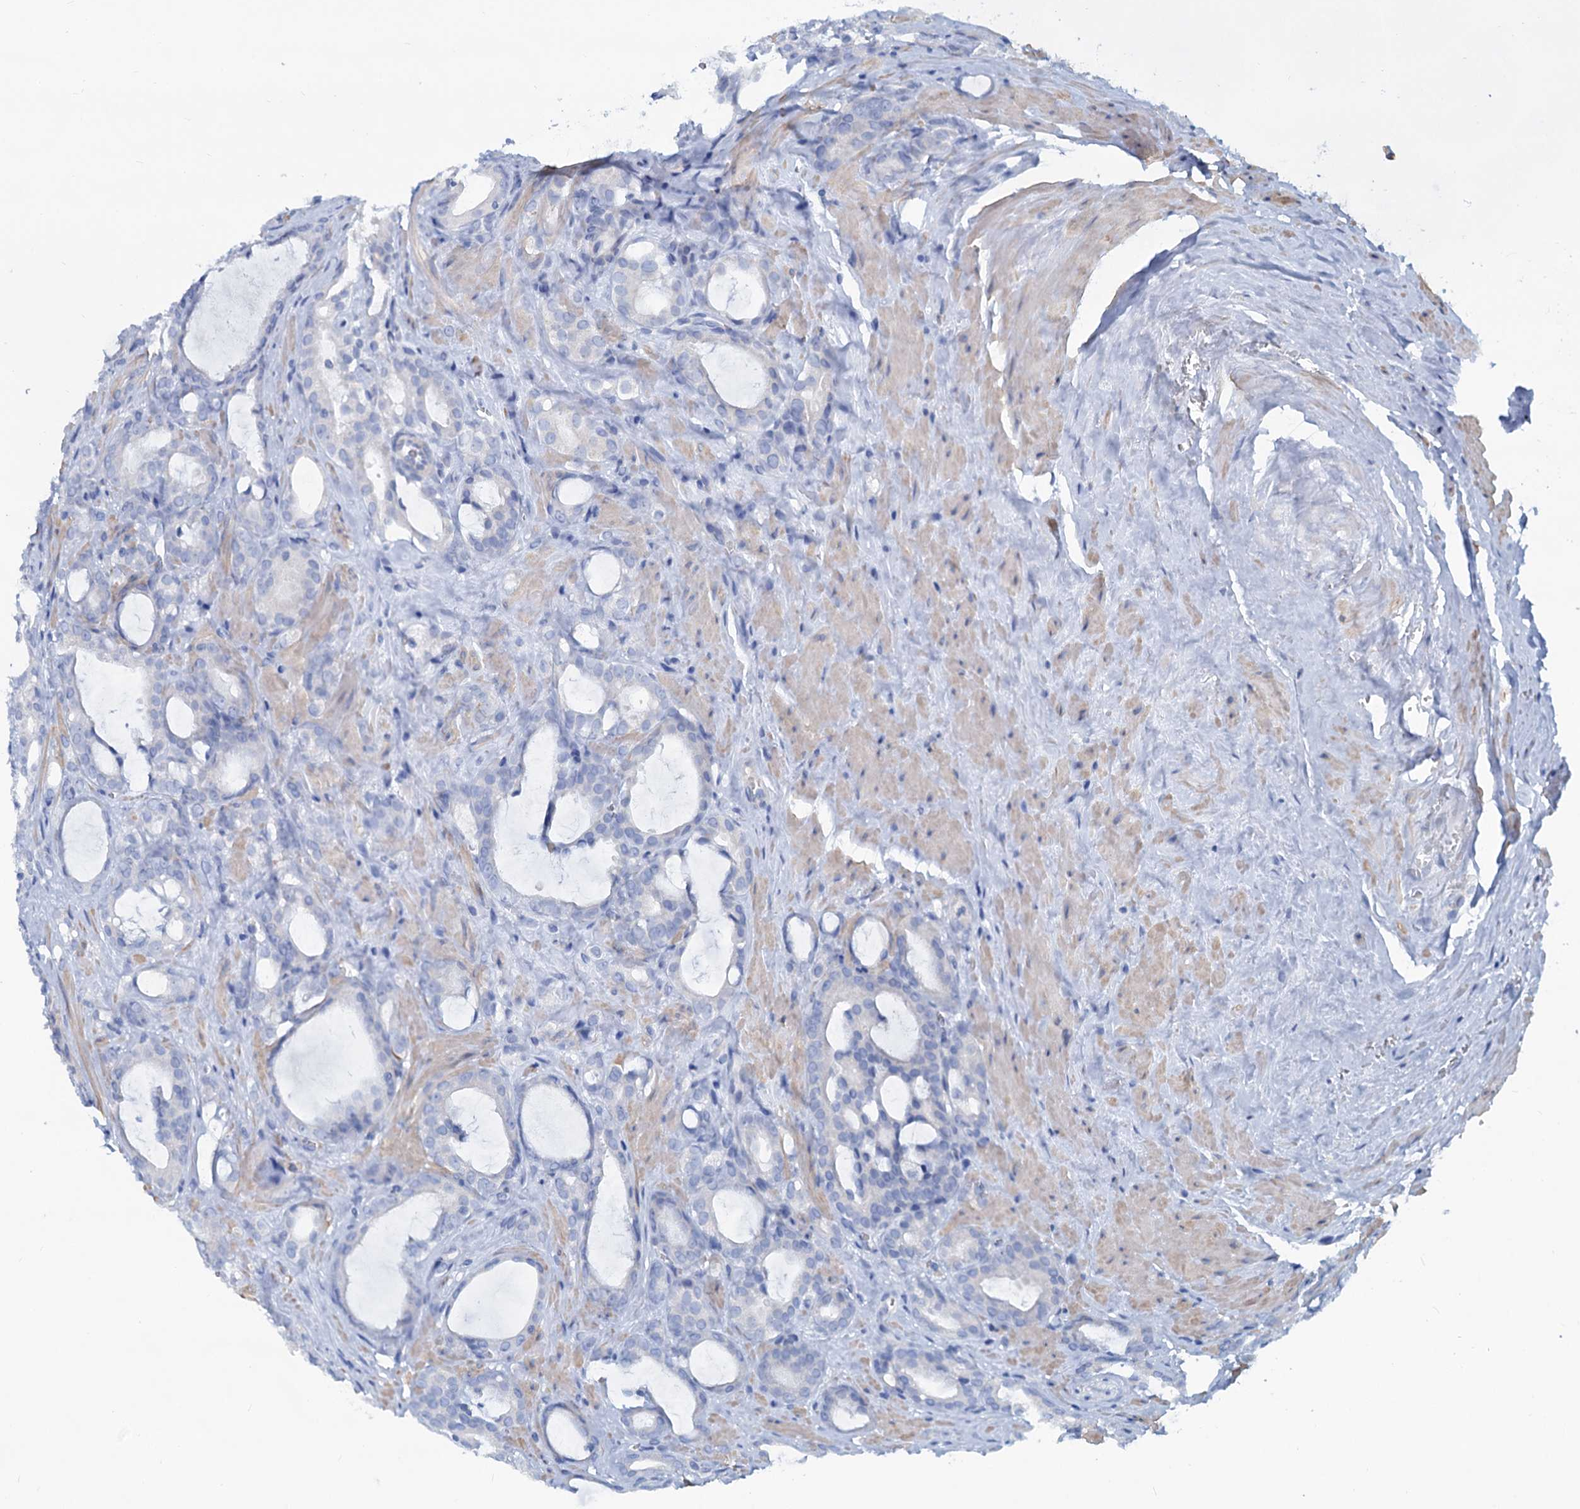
{"staining": {"intensity": "negative", "quantity": "none", "location": "none"}, "tissue": "prostate cancer", "cell_type": "Tumor cells", "image_type": "cancer", "snomed": [{"axis": "morphology", "description": "Adenocarcinoma, High grade"}, {"axis": "topography", "description": "Prostate"}], "caption": "DAB immunohistochemical staining of human prostate cancer (high-grade adenocarcinoma) reveals no significant positivity in tumor cells.", "gene": "SLC1A3", "patient": {"sex": "male", "age": 72}}